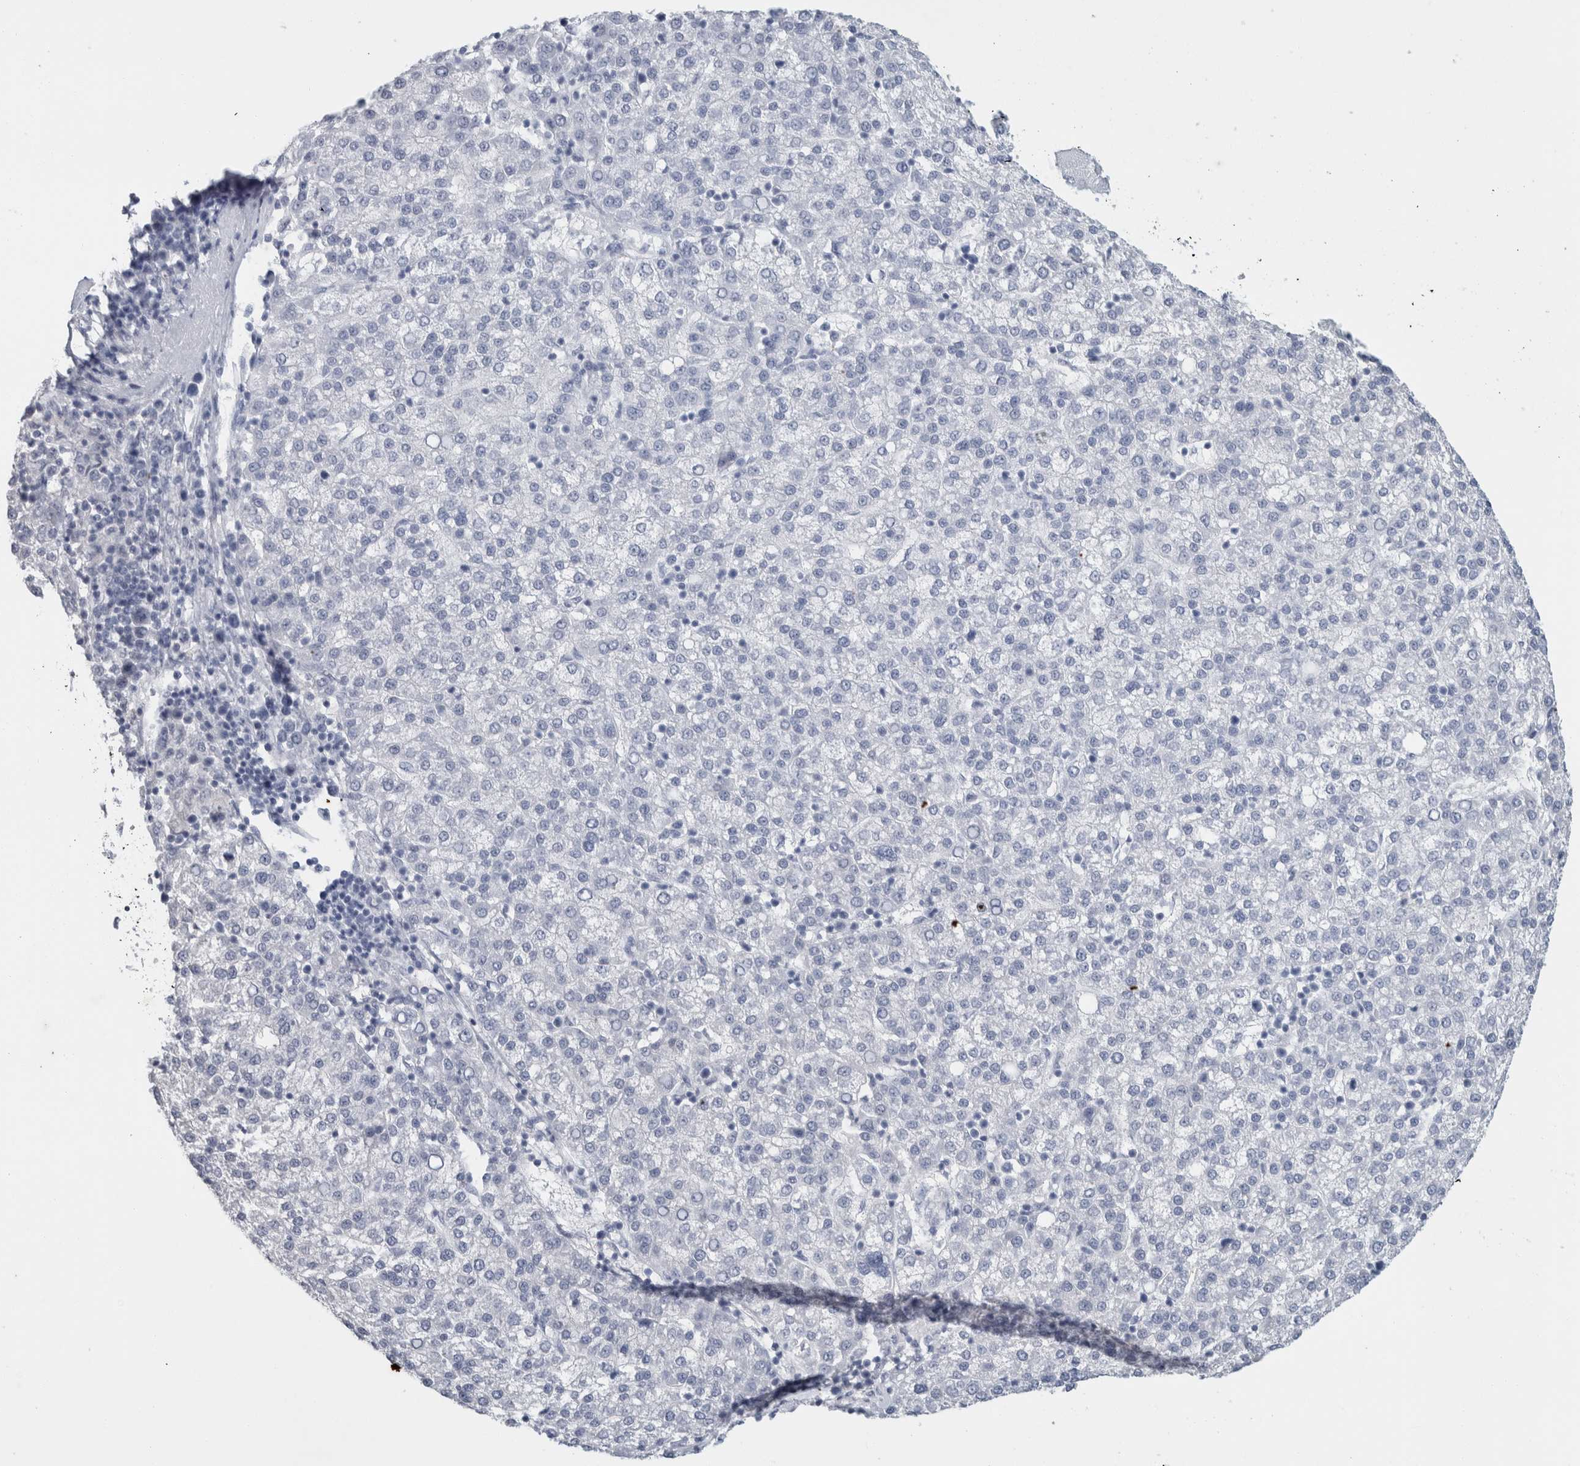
{"staining": {"intensity": "negative", "quantity": "none", "location": "none"}, "tissue": "liver cancer", "cell_type": "Tumor cells", "image_type": "cancer", "snomed": [{"axis": "morphology", "description": "Carcinoma, Hepatocellular, NOS"}, {"axis": "topography", "description": "Liver"}], "caption": "This histopathology image is of hepatocellular carcinoma (liver) stained with immunohistochemistry to label a protein in brown with the nuclei are counter-stained blue. There is no staining in tumor cells.", "gene": "ZNF770", "patient": {"sex": "female", "age": 58}}